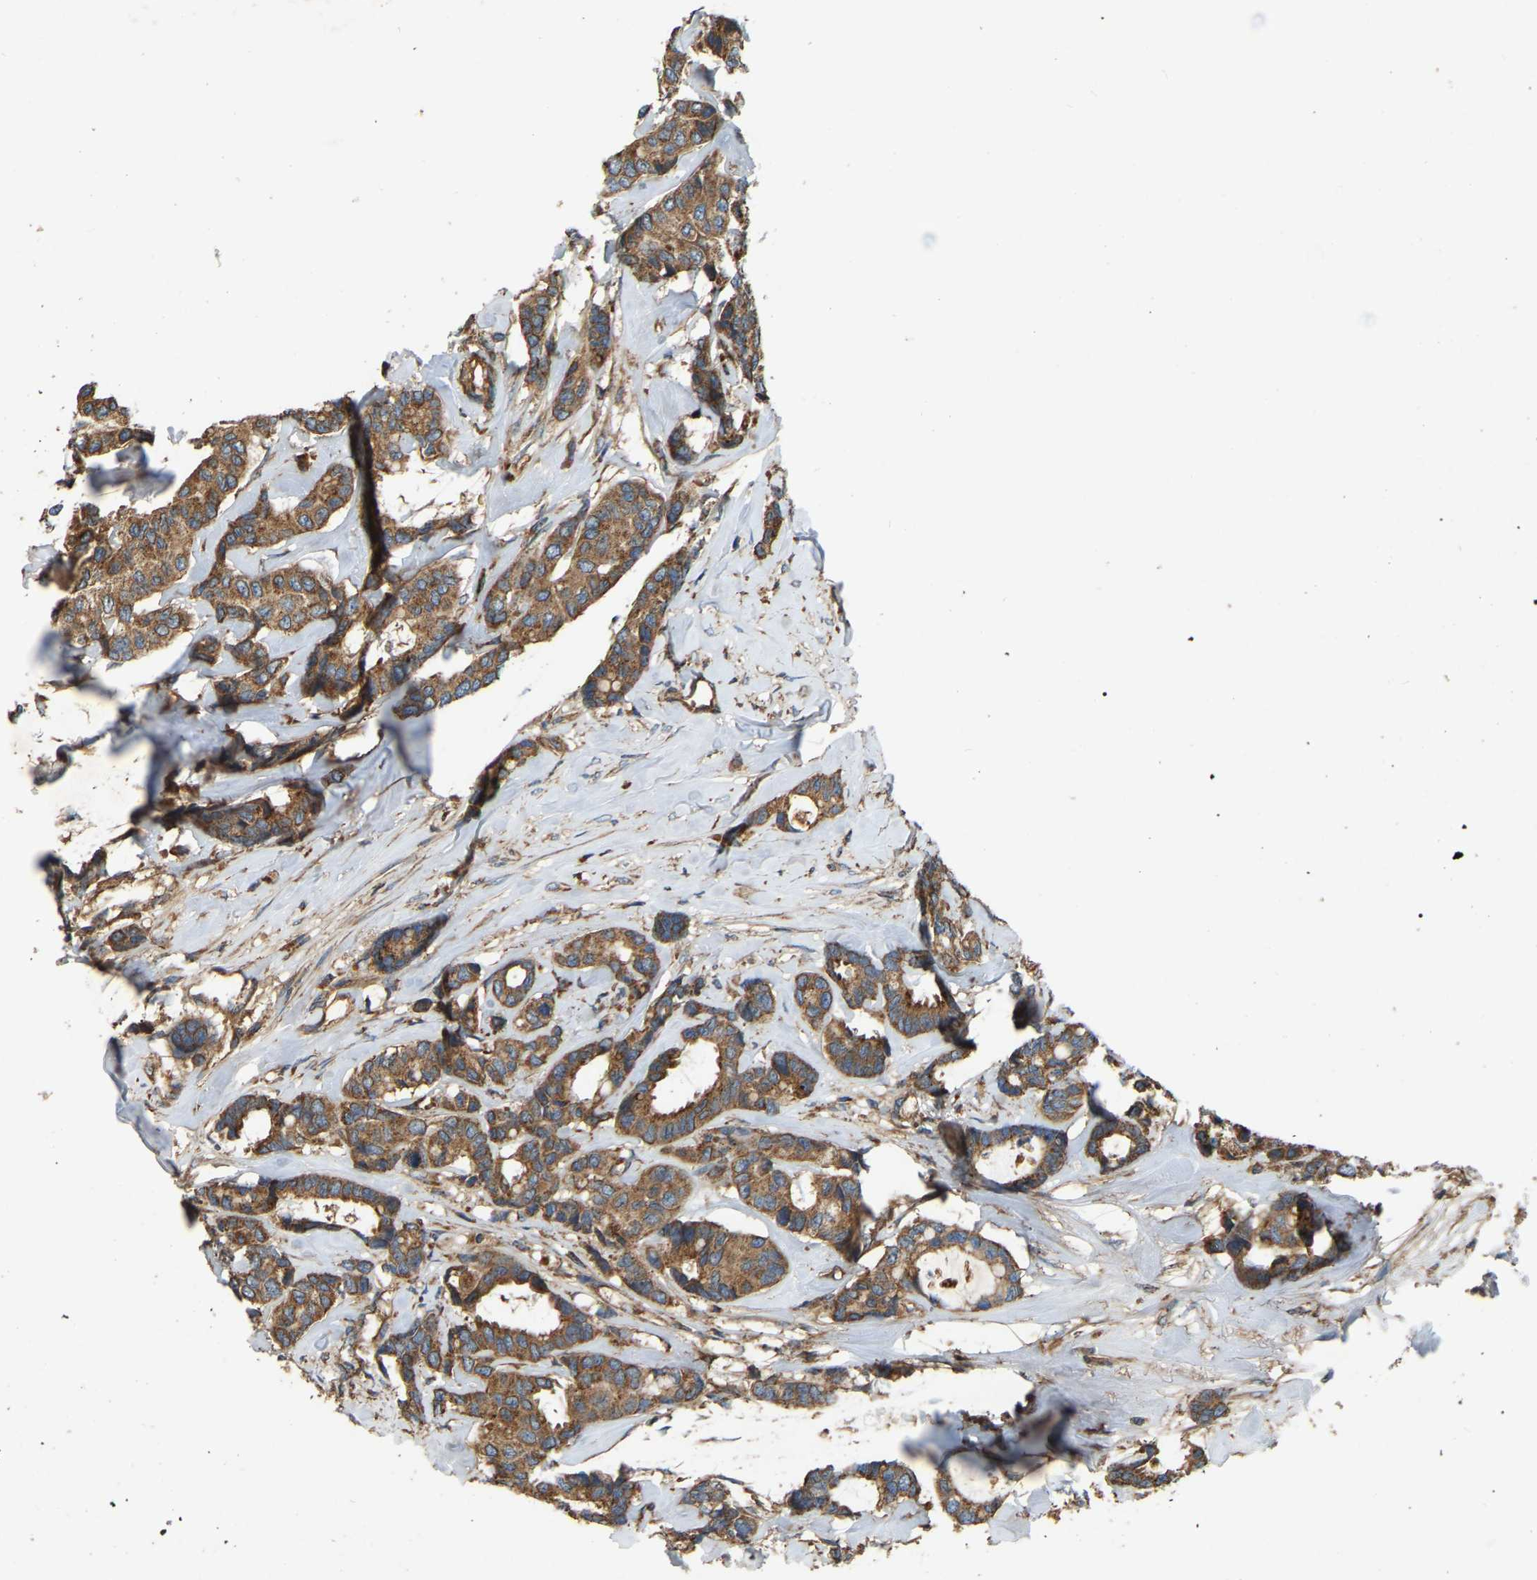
{"staining": {"intensity": "moderate", "quantity": ">75%", "location": "cytoplasmic/membranous"}, "tissue": "breast cancer", "cell_type": "Tumor cells", "image_type": "cancer", "snomed": [{"axis": "morphology", "description": "Duct carcinoma"}, {"axis": "topography", "description": "Breast"}], "caption": "An image showing moderate cytoplasmic/membranous staining in about >75% of tumor cells in breast cancer, as visualized by brown immunohistochemical staining.", "gene": "SAMD9L", "patient": {"sex": "female", "age": 87}}